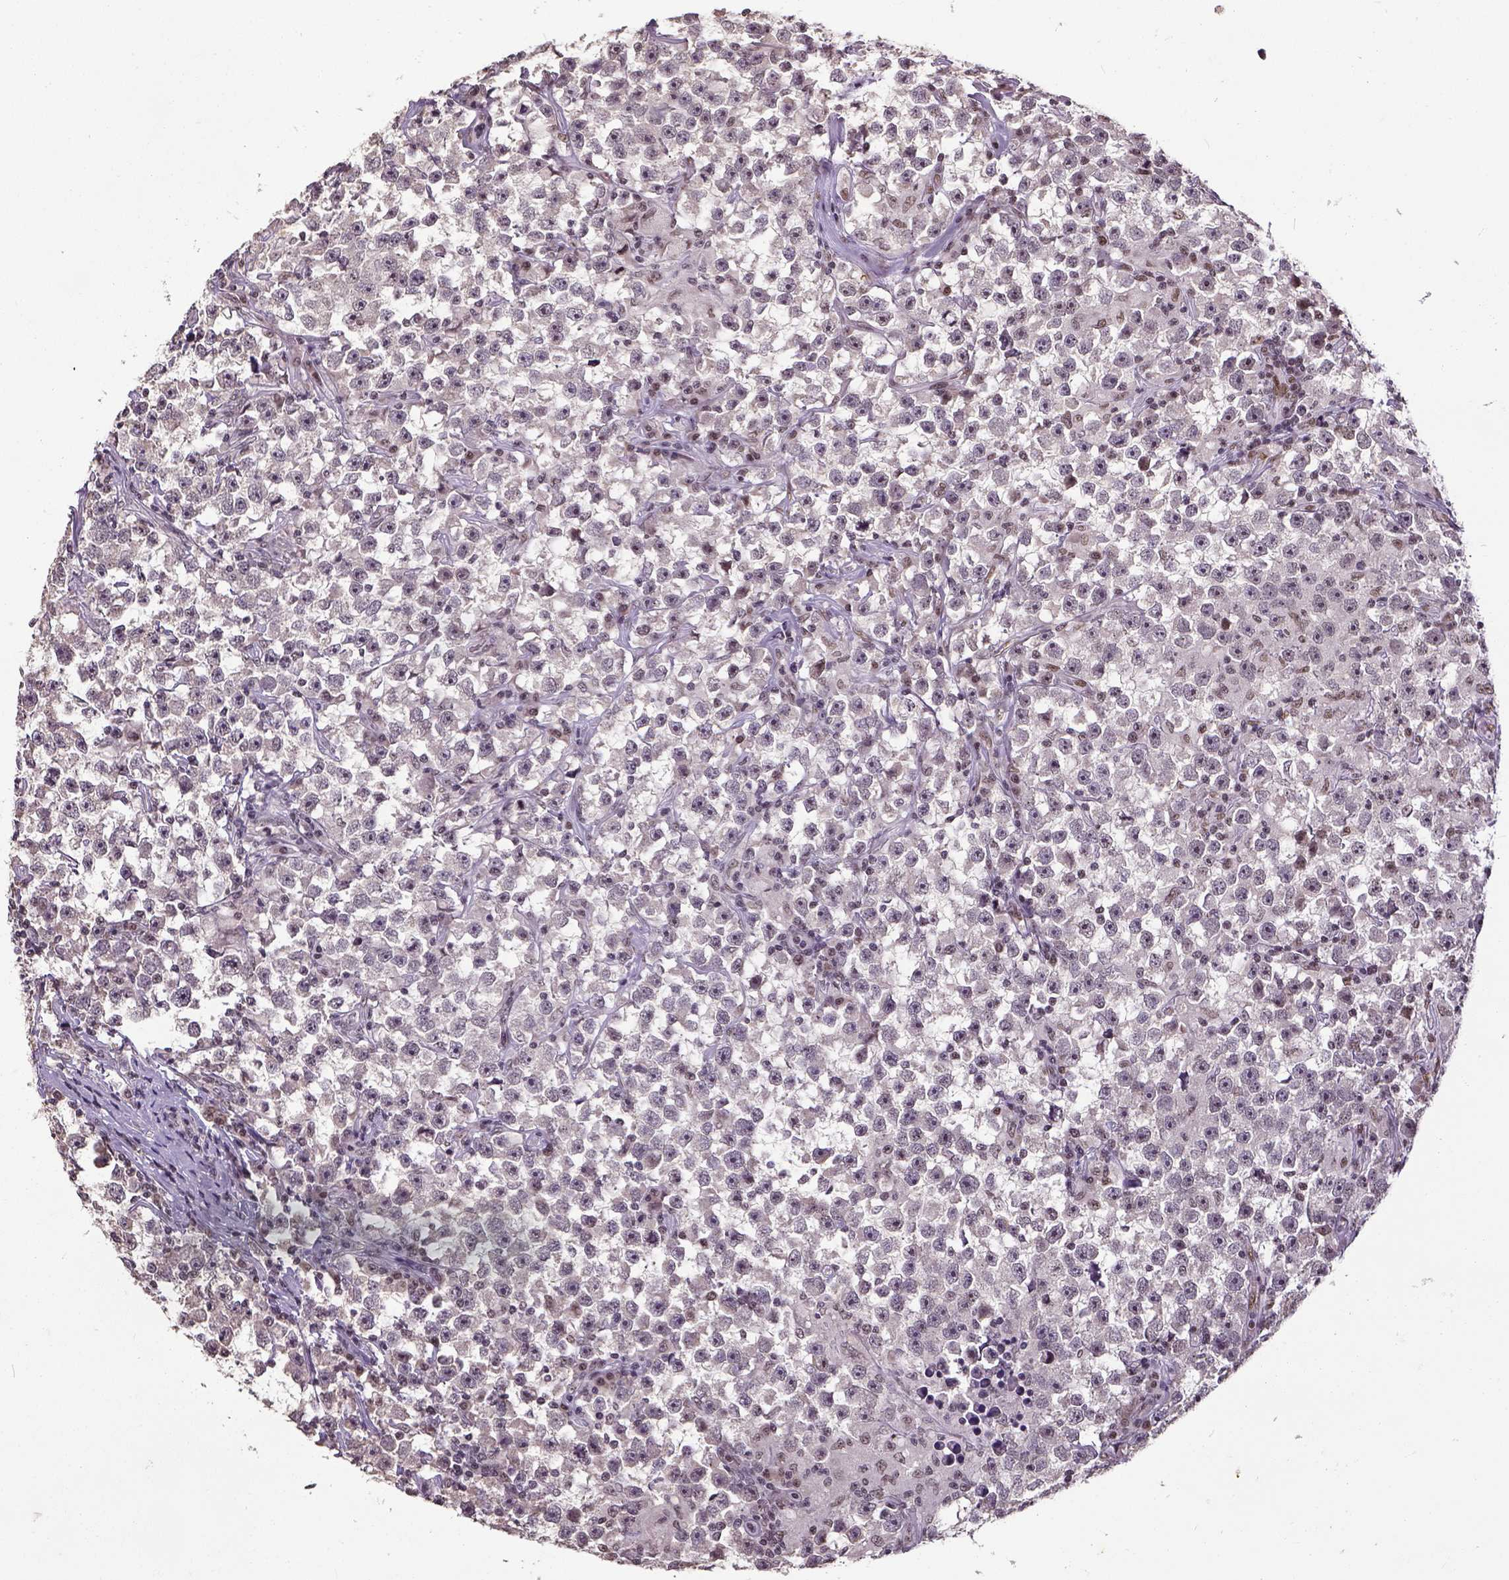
{"staining": {"intensity": "negative", "quantity": "none", "location": "none"}, "tissue": "testis cancer", "cell_type": "Tumor cells", "image_type": "cancer", "snomed": [{"axis": "morphology", "description": "Seminoma, NOS"}, {"axis": "topography", "description": "Testis"}], "caption": "This image is of testis cancer (seminoma) stained with IHC to label a protein in brown with the nuclei are counter-stained blue. There is no positivity in tumor cells.", "gene": "ATRX", "patient": {"sex": "male", "age": 33}}